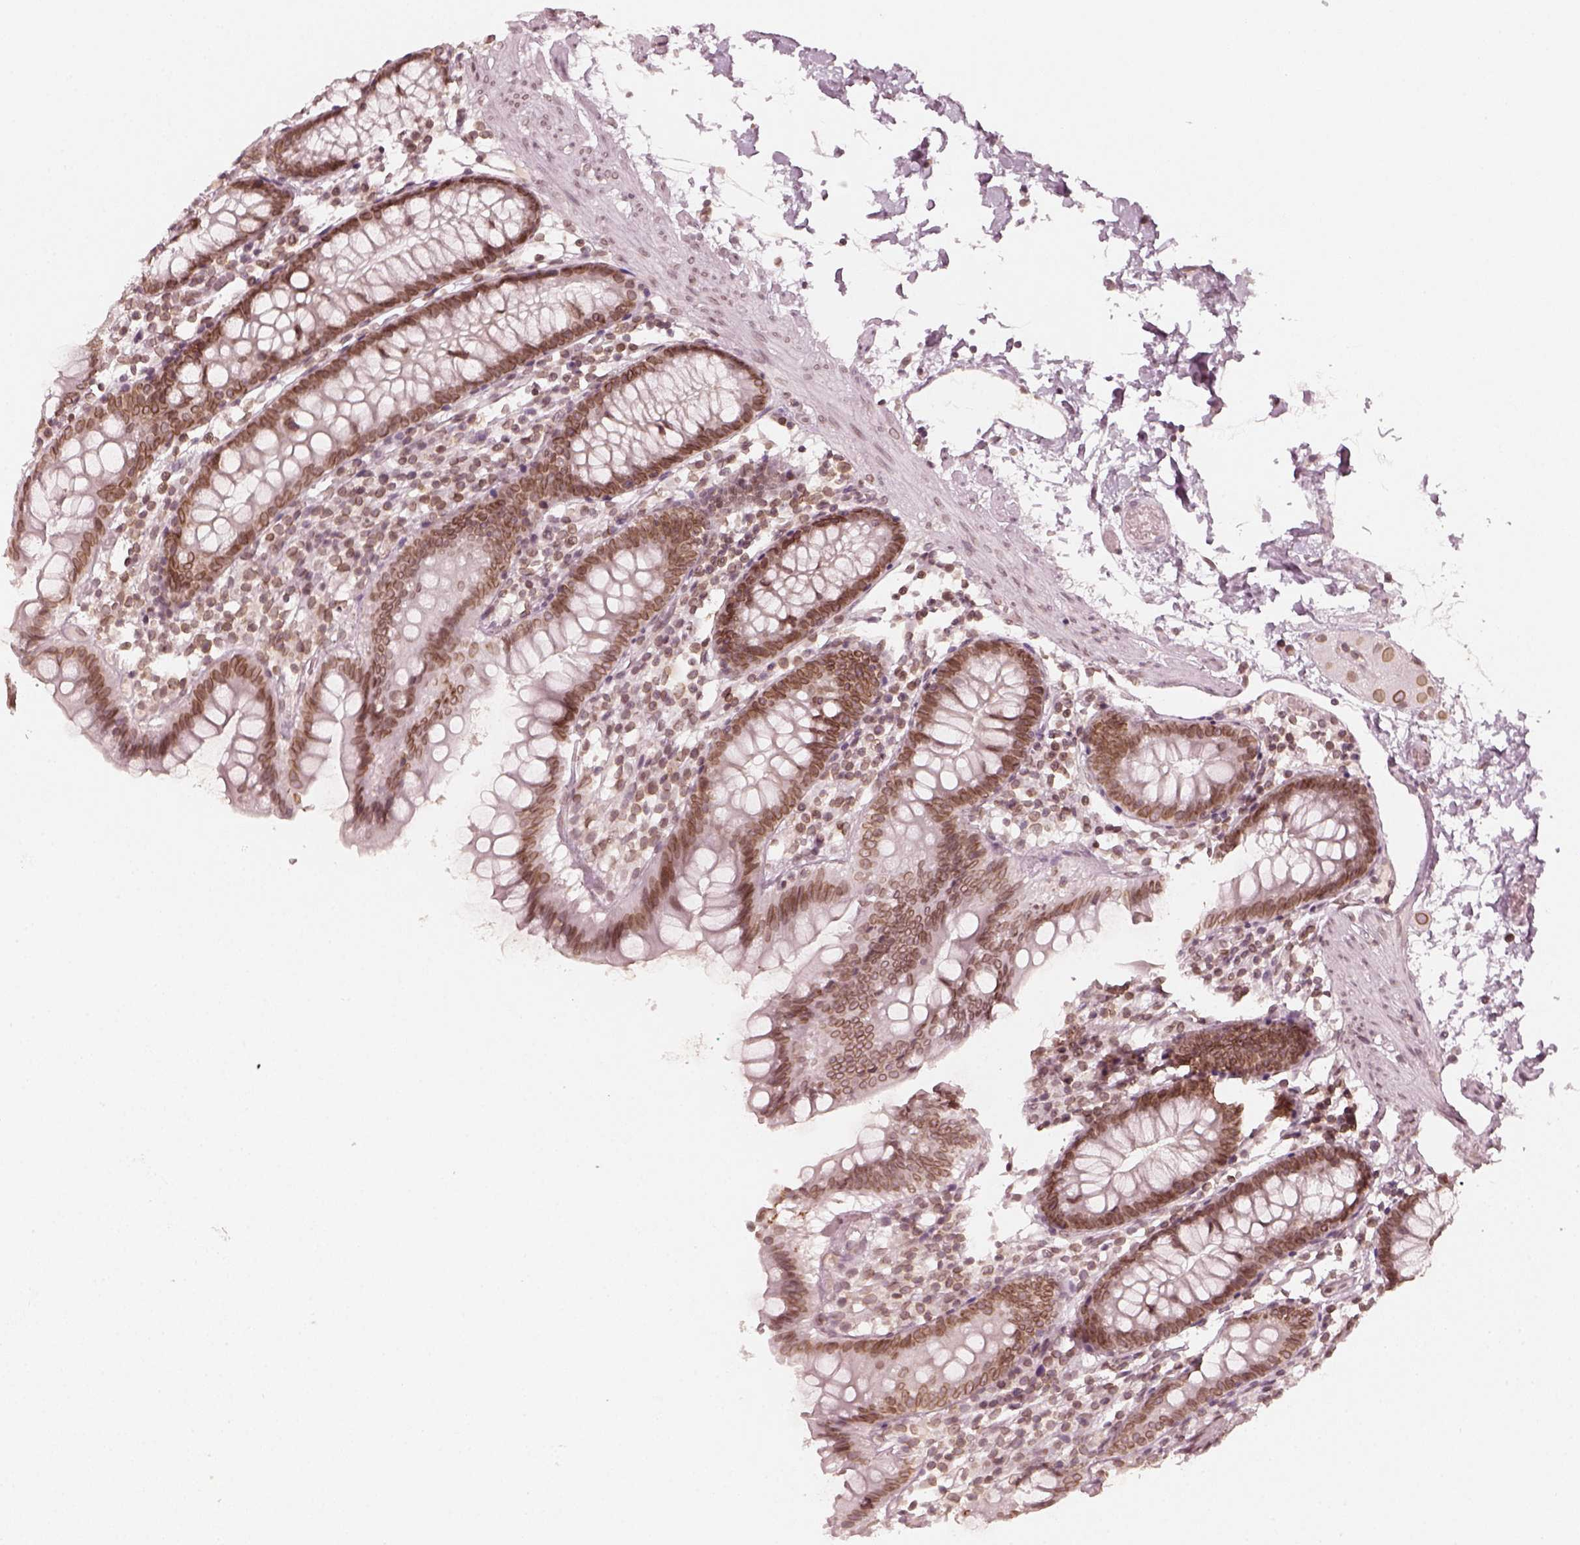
{"staining": {"intensity": "moderate", "quantity": ">75%", "location": "cytoplasmic/membranous,nuclear"}, "tissue": "small intestine", "cell_type": "Glandular cells", "image_type": "normal", "snomed": [{"axis": "morphology", "description": "Normal tissue, NOS"}, {"axis": "topography", "description": "Small intestine"}], "caption": "A high-resolution histopathology image shows immunohistochemistry staining of normal small intestine, which shows moderate cytoplasmic/membranous,nuclear staining in approximately >75% of glandular cells. (Stains: DAB in brown, nuclei in blue, Microscopy: brightfield microscopy at high magnification).", "gene": "DCAF12", "patient": {"sex": "female", "age": 90}}